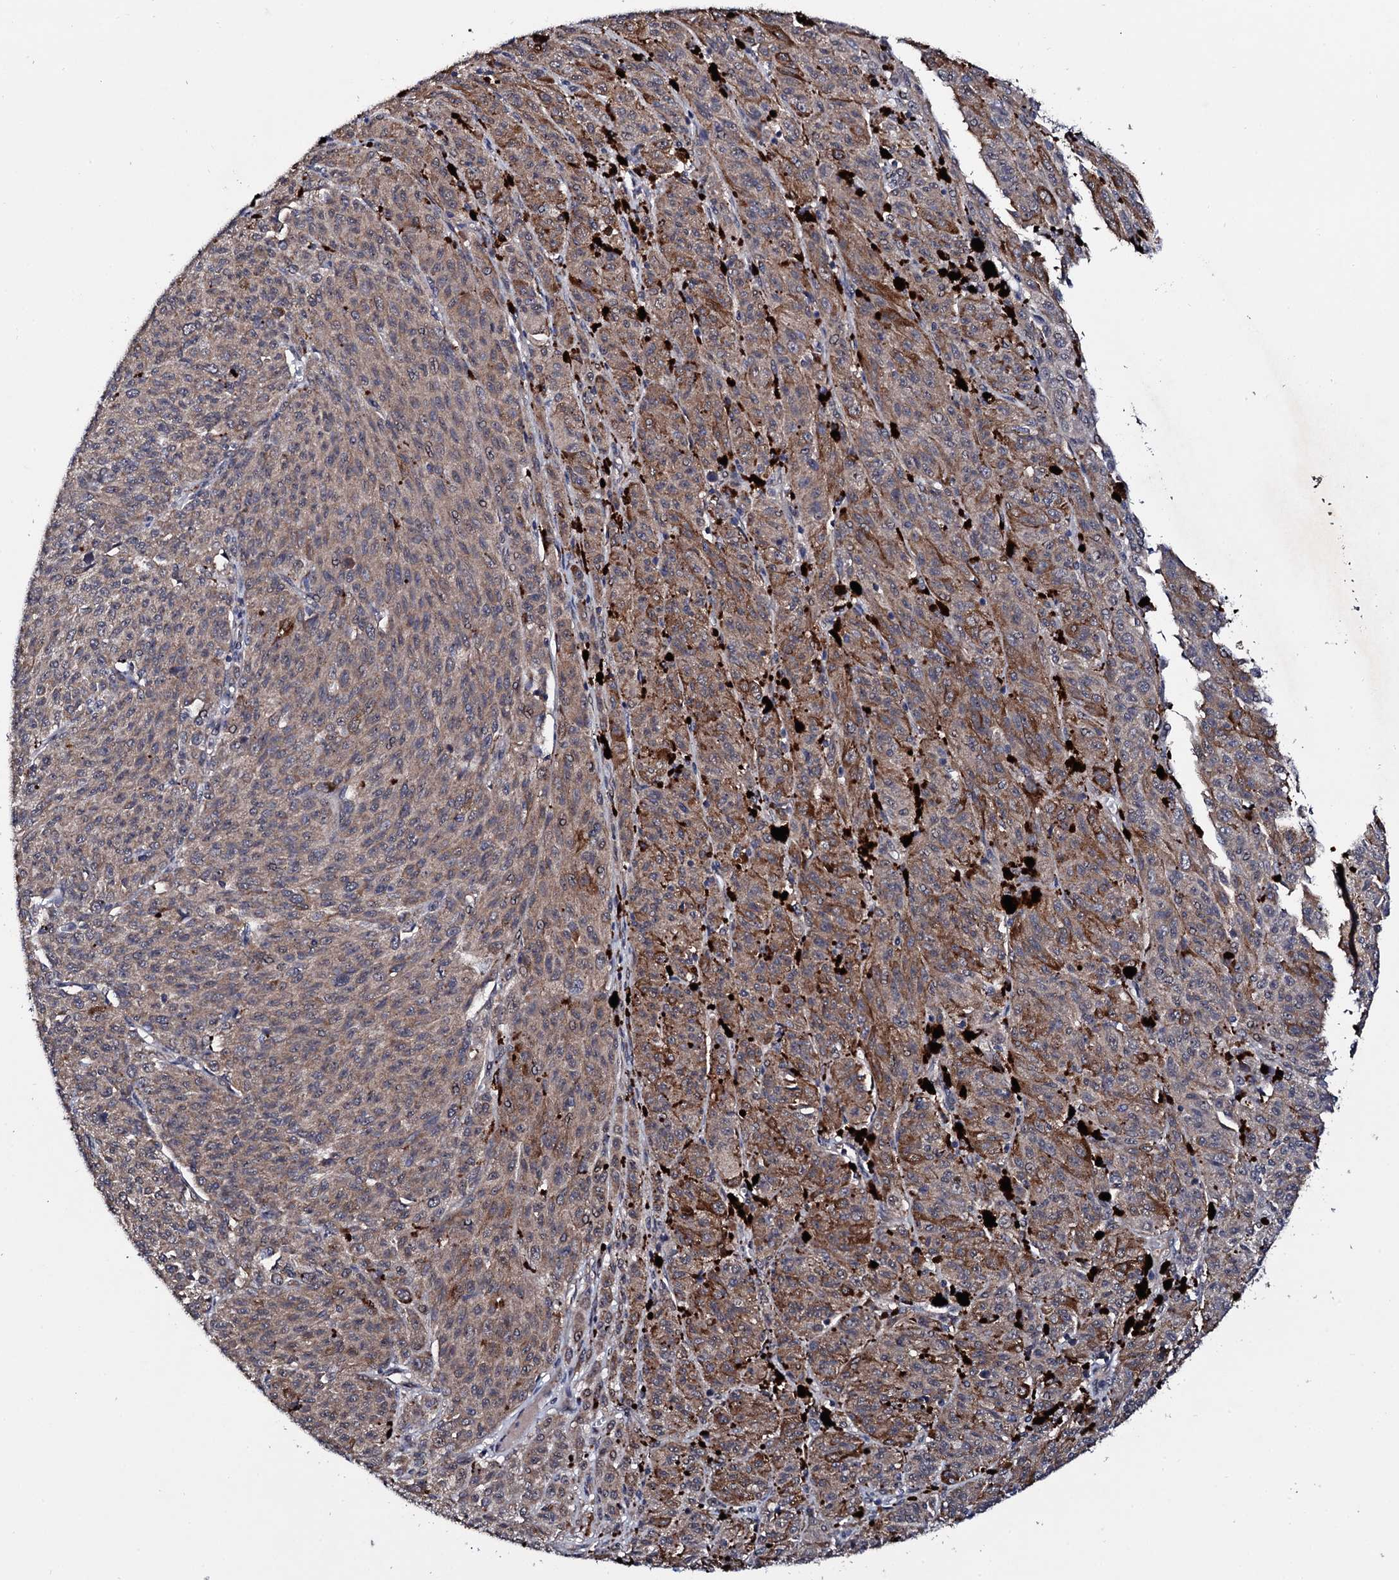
{"staining": {"intensity": "weak", "quantity": ">75%", "location": "cytoplasmic/membranous"}, "tissue": "melanoma", "cell_type": "Tumor cells", "image_type": "cancer", "snomed": [{"axis": "morphology", "description": "Malignant melanoma, NOS"}, {"axis": "topography", "description": "Skin"}], "caption": "IHC staining of melanoma, which shows low levels of weak cytoplasmic/membranous staining in about >75% of tumor cells indicating weak cytoplasmic/membranous protein staining. The staining was performed using DAB (brown) for protein detection and nuclei were counterstained in hematoxylin (blue).", "gene": "IP6K1", "patient": {"sex": "female", "age": 52}}